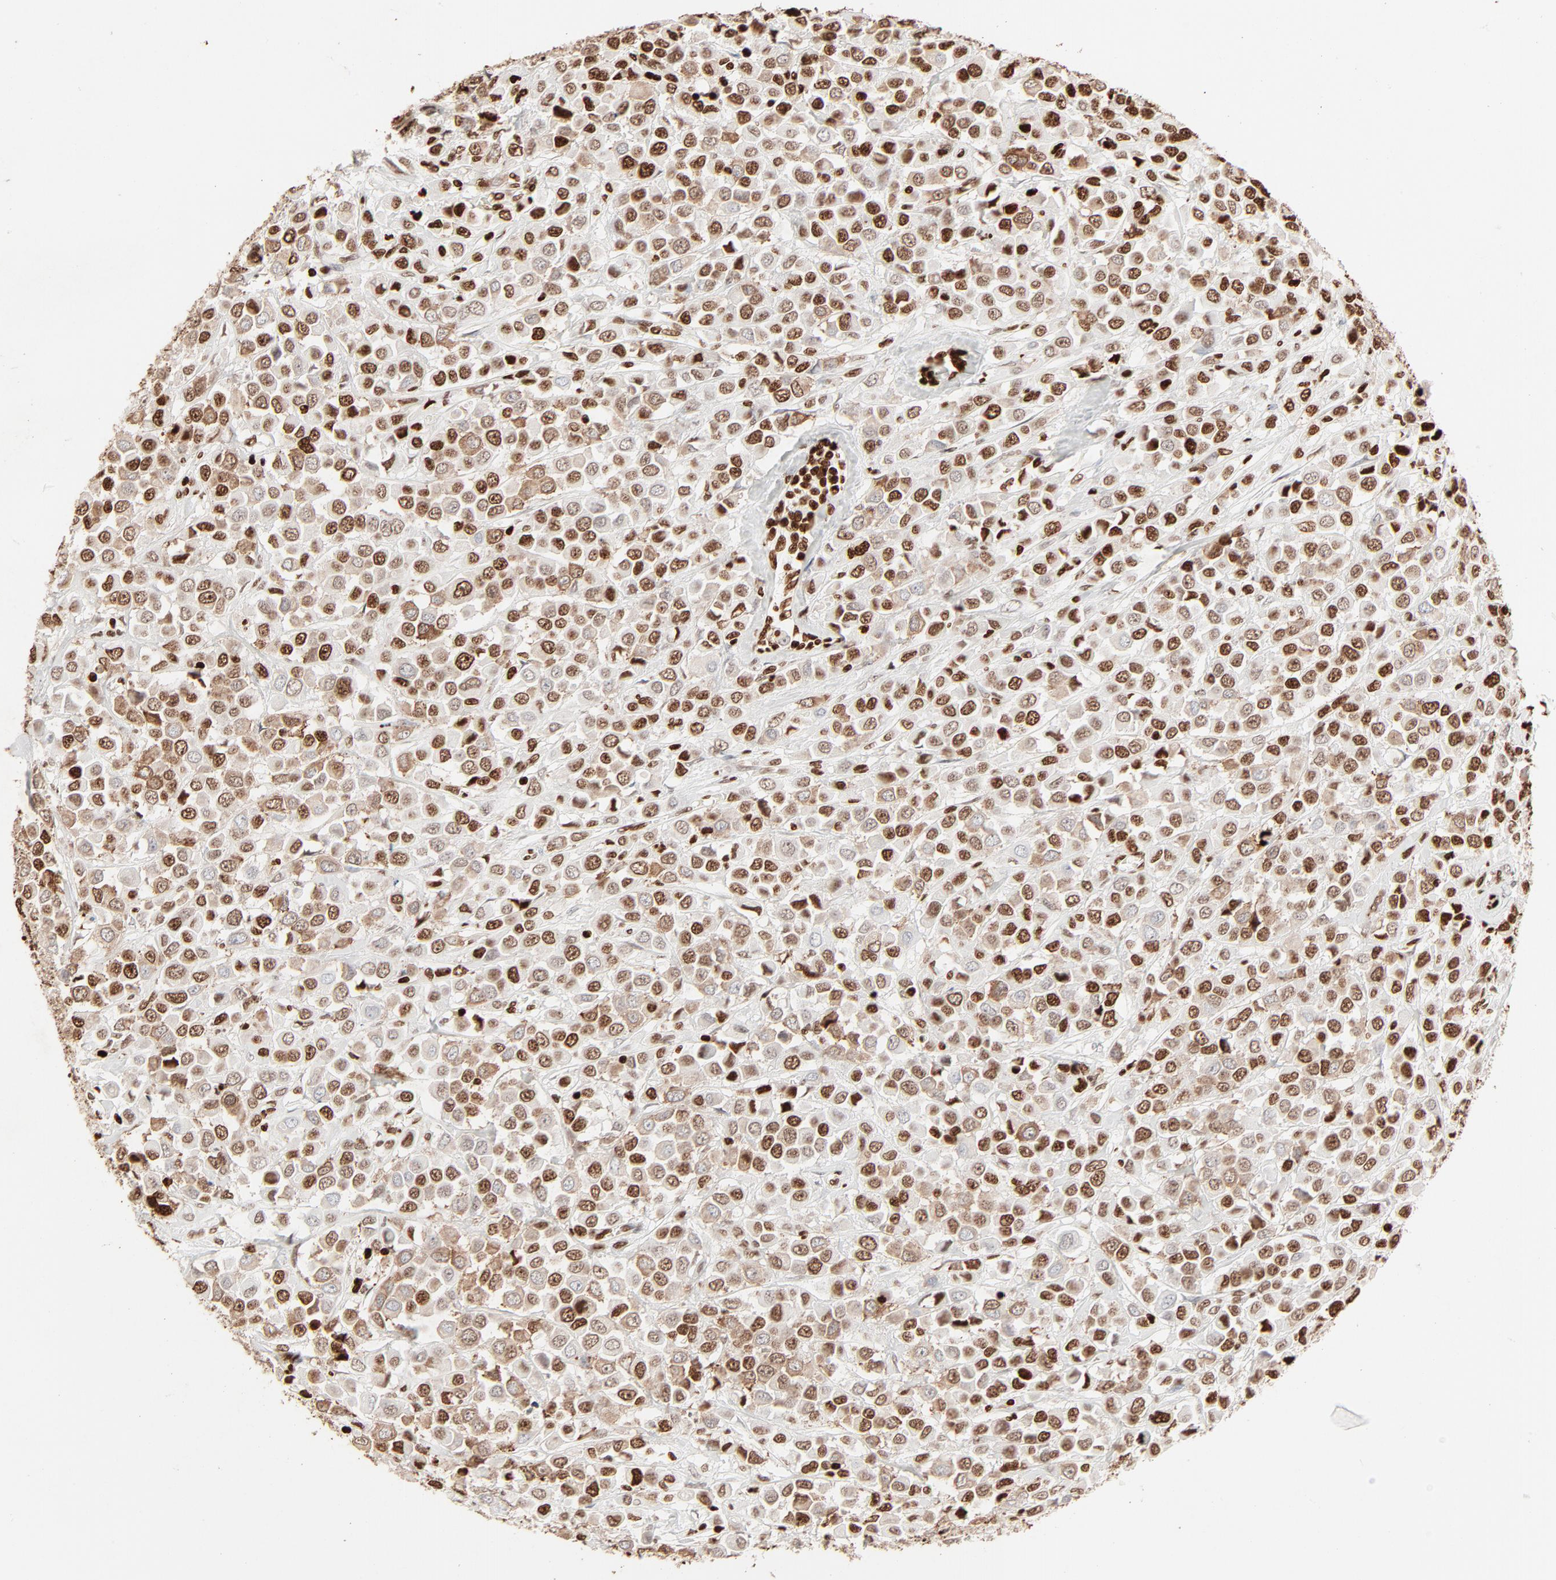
{"staining": {"intensity": "moderate", "quantity": ">75%", "location": "nuclear"}, "tissue": "breast cancer", "cell_type": "Tumor cells", "image_type": "cancer", "snomed": [{"axis": "morphology", "description": "Duct carcinoma"}, {"axis": "topography", "description": "Breast"}], "caption": "Tumor cells reveal medium levels of moderate nuclear staining in approximately >75% of cells in human breast cancer.", "gene": "HMGB2", "patient": {"sex": "female", "age": 61}}